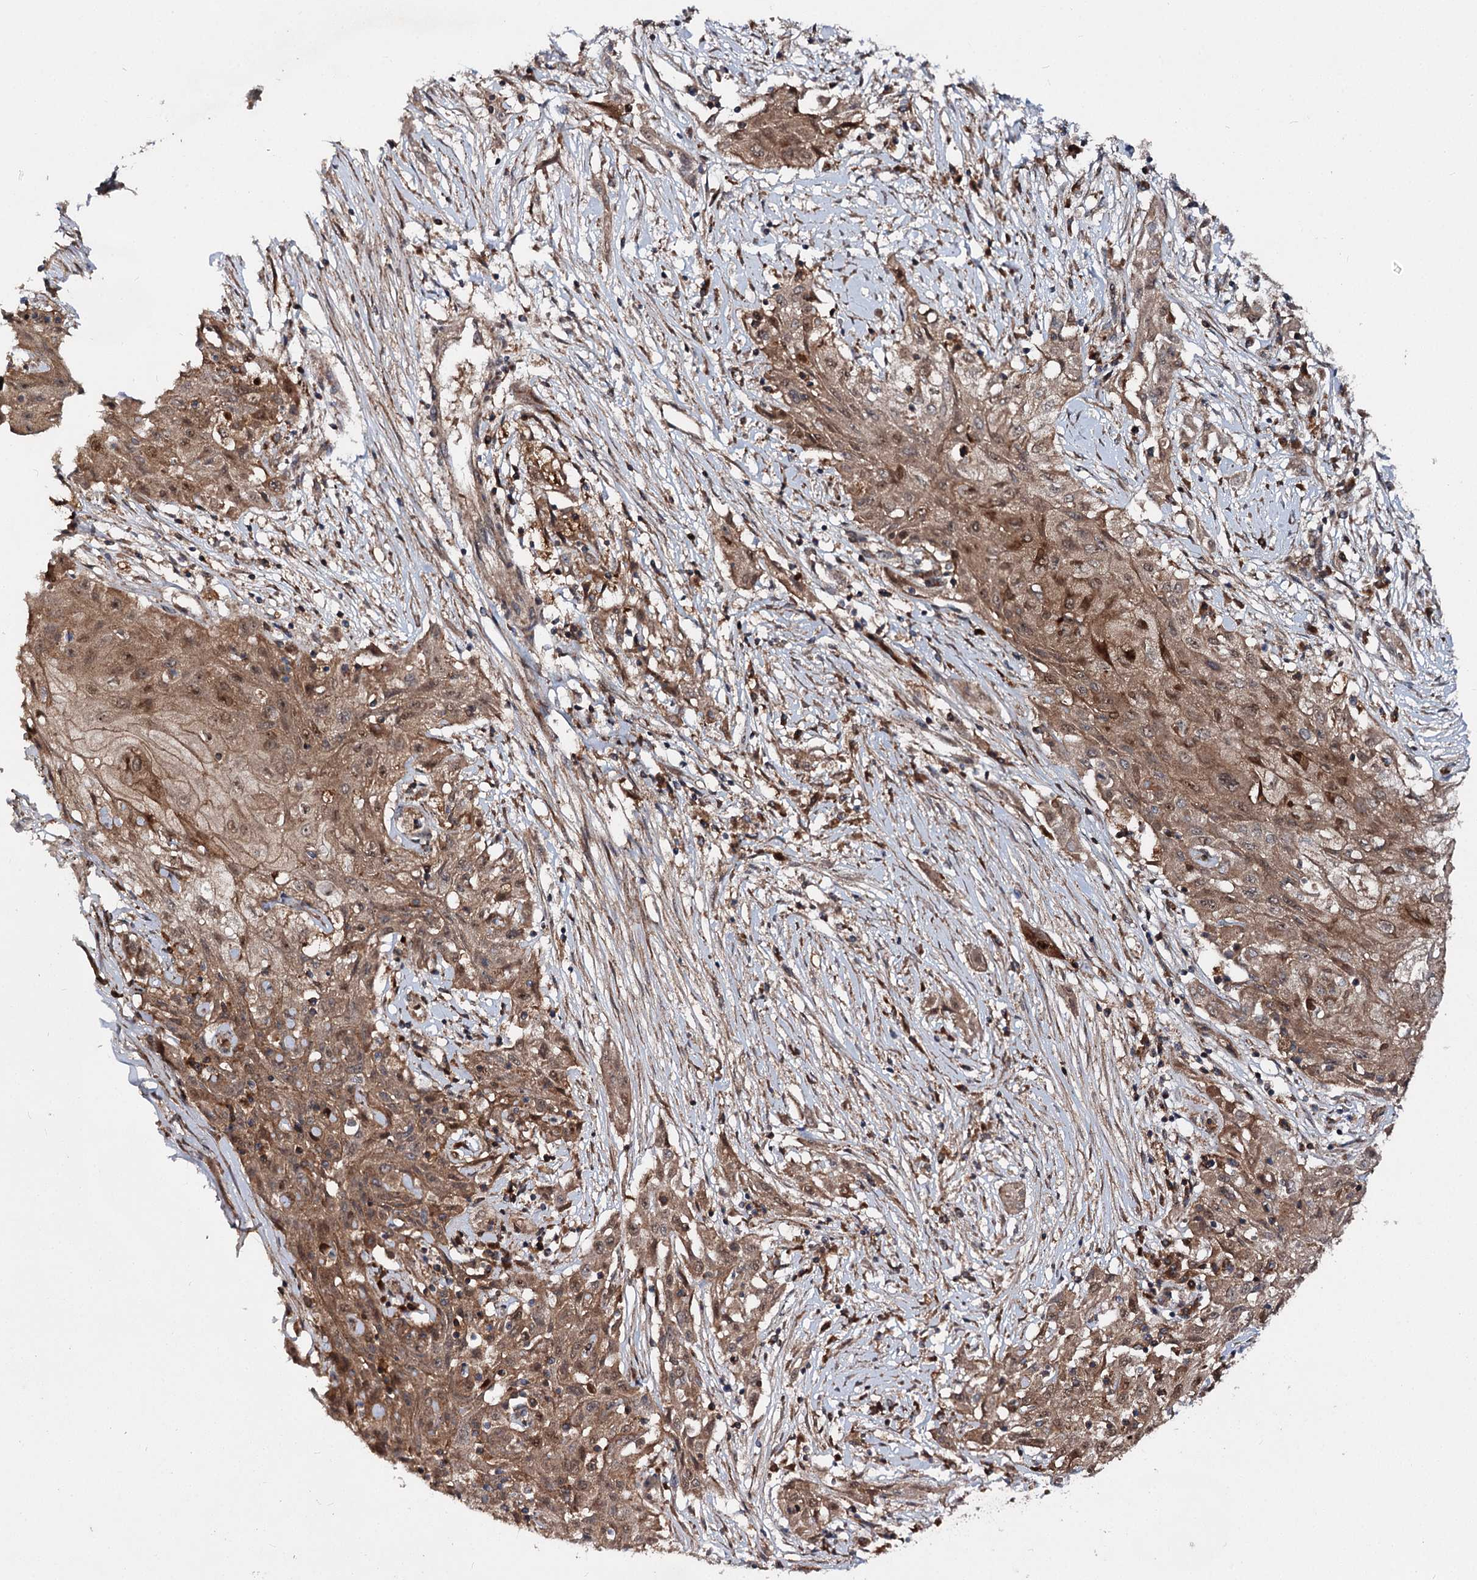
{"staining": {"intensity": "moderate", "quantity": ">75%", "location": "cytoplasmic/membranous"}, "tissue": "skin cancer", "cell_type": "Tumor cells", "image_type": "cancer", "snomed": [{"axis": "morphology", "description": "Squamous cell carcinoma, NOS"}, {"axis": "morphology", "description": "Squamous cell carcinoma, metastatic, NOS"}, {"axis": "topography", "description": "Skin"}, {"axis": "topography", "description": "Lymph node"}], "caption": "Squamous cell carcinoma (skin) stained with DAB immunohistochemistry reveals medium levels of moderate cytoplasmic/membranous positivity in approximately >75% of tumor cells. Using DAB (brown) and hematoxylin (blue) stains, captured at high magnification using brightfield microscopy.", "gene": "MSANTD2", "patient": {"sex": "male", "age": 75}}